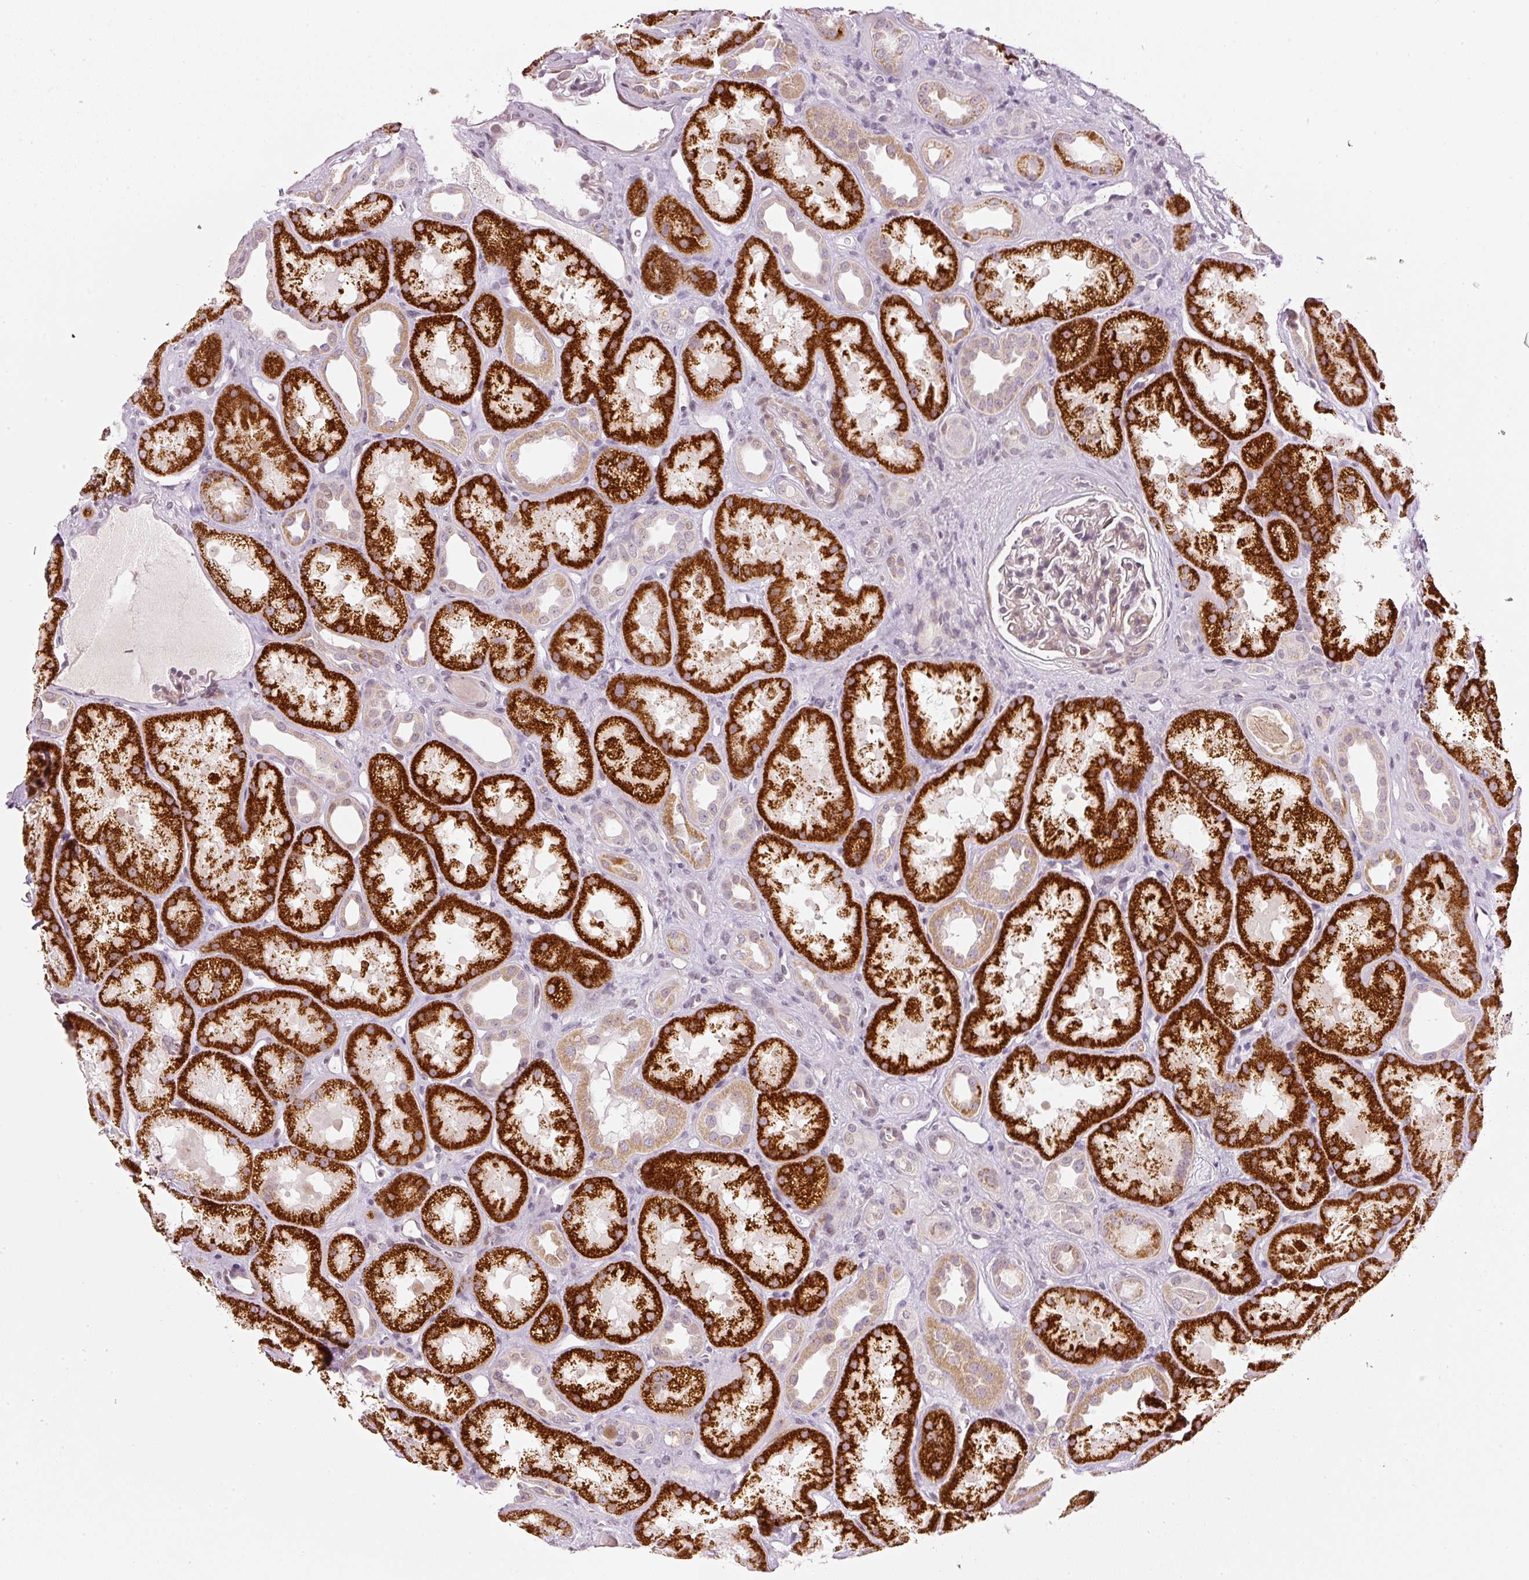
{"staining": {"intensity": "weak", "quantity": "25%-75%", "location": "cytoplasmic/membranous"}, "tissue": "kidney", "cell_type": "Cells in glomeruli", "image_type": "normal", "snomed": [{"axis": "morphology", "description": "Normal tissue, NOS"}, {"axis": "topography", "description": "Kidney"}], "caption": "A photomicrograph of kidney stained for a protein demonstrates weak cytoplasmic/membranous brown staining in cells in glomeruli. The staining is performed using DAB (3,3'-diaminobenzidine) brown chromogen to label protein expression. The nuclei are counter-stained blue using hematoxylin.", "gene": "NRDE2", "patient": {"sex": "male", "age": 61}}